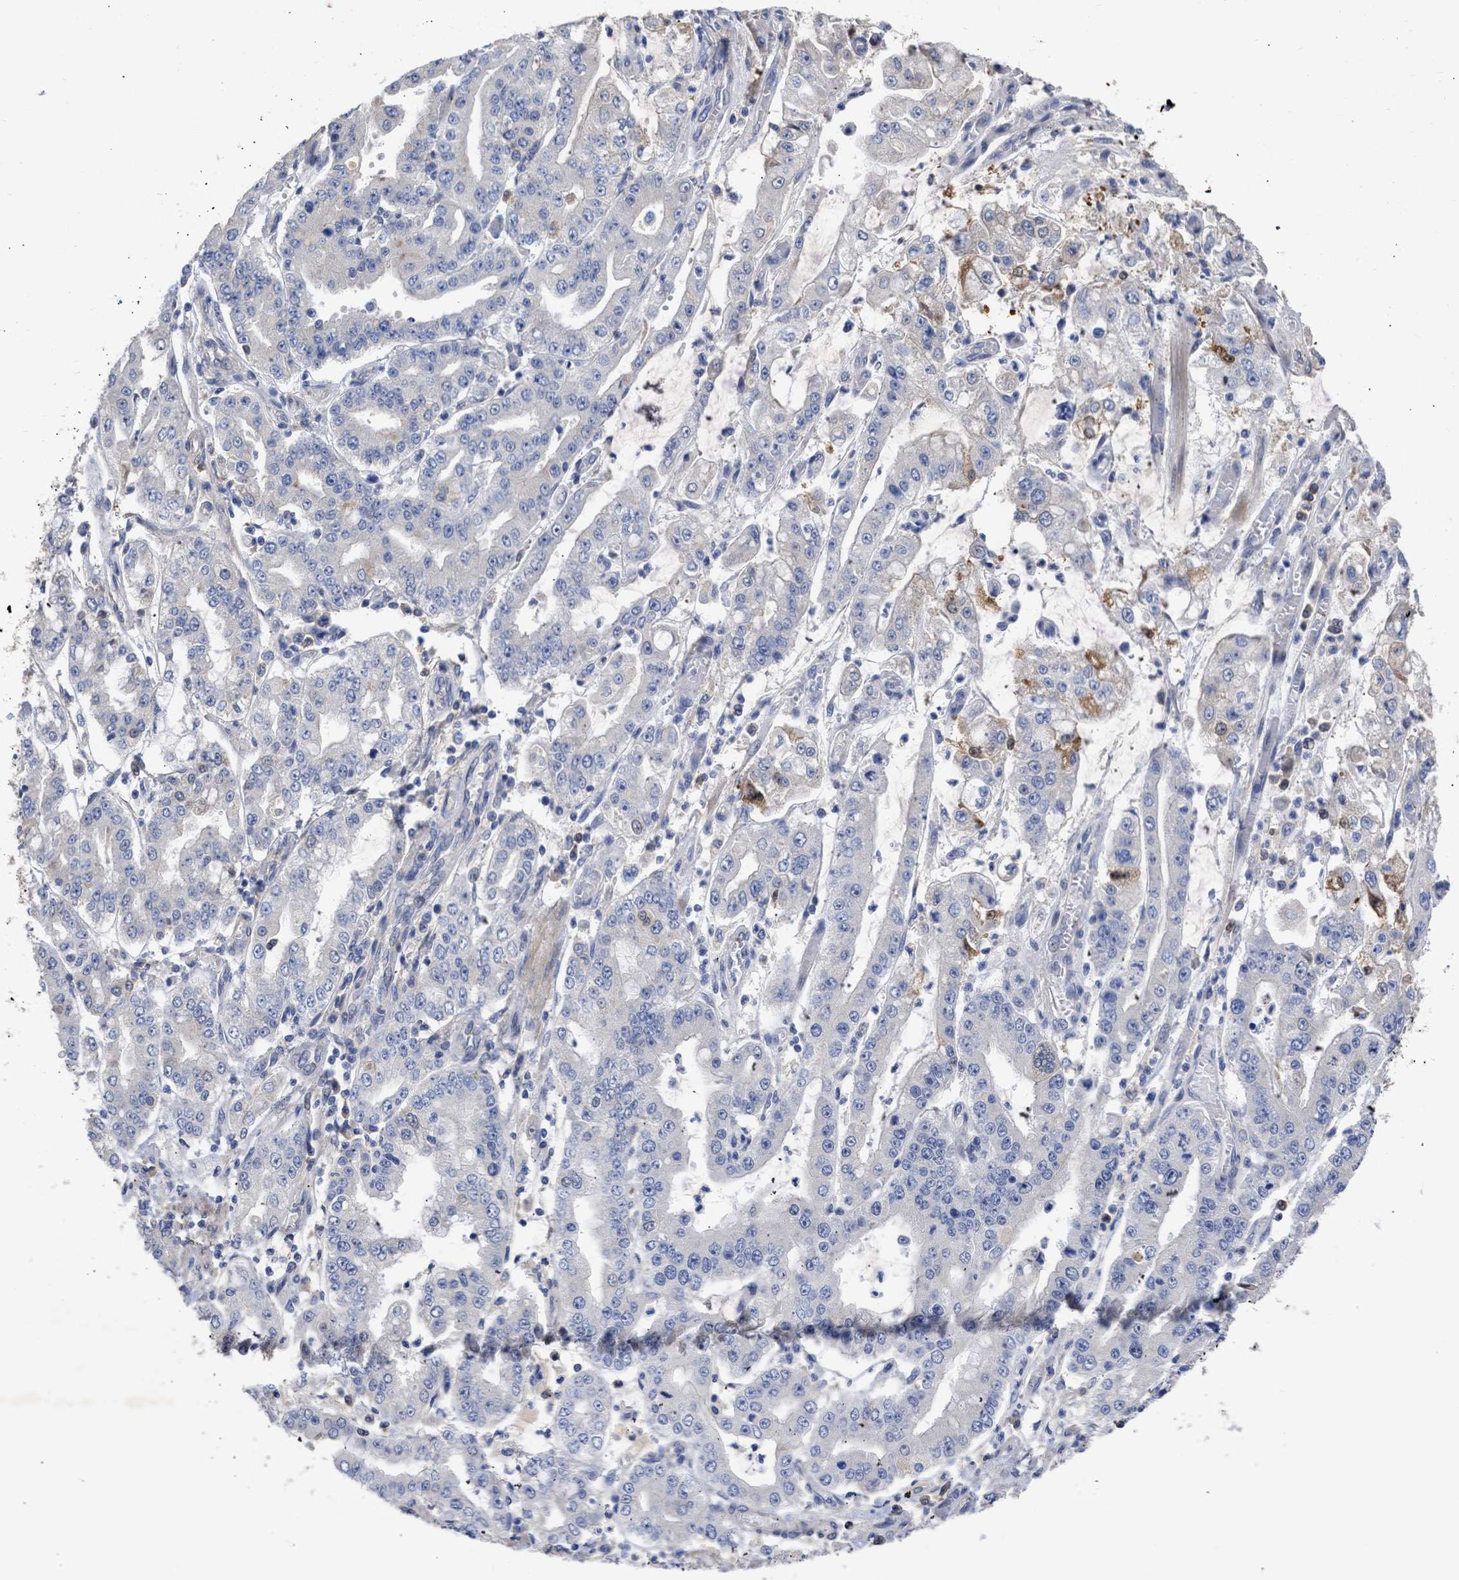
{"staining": {"intensity": "negative", "quantity": "none", "location": "none"}, "tissue": "stomach cancer", "cell_type": "Tumor cells", "image_type": "cancer", "snomed": [{"axis": "morphology", "description": "Adenocarcinoma, NOS"}, {"axis": "topography", "description": "Stomach"}], "caption": "Immunohistochemistry histopathology image of neoplastic tissue: human adenocarcinoma (stomach) stained with DAB exhibits no significant protein staining in tumor cells.", "gene": "ARHGEF4", "patient": {"sex": "male", "age": 76}}